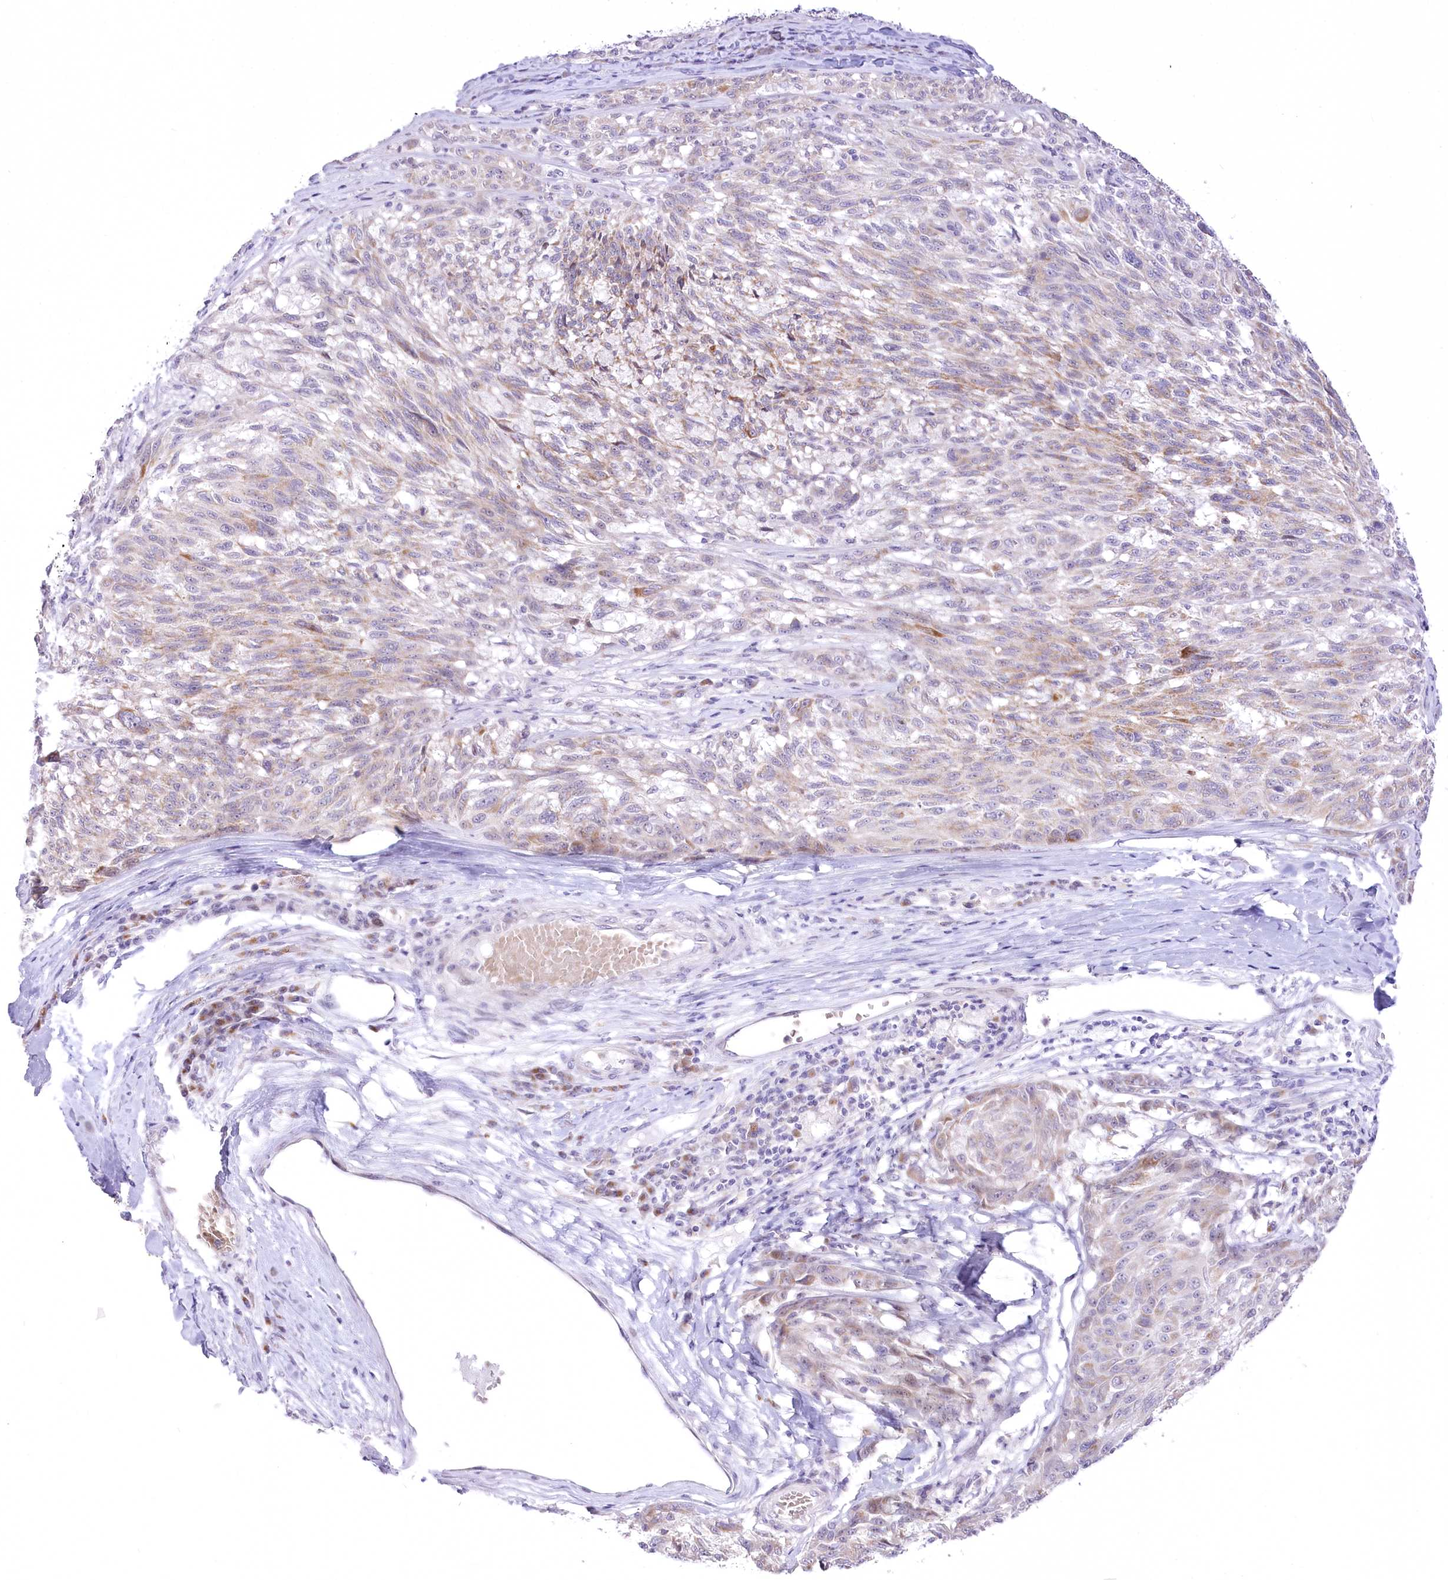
{"staining": {"intensity": "weak", "quantity": "<25%", "location": "cytoplasmic/membranous"}, "tissue": "melanoma", "cell_type": "Tumor cells", "image_type": "cancer", "snomed": [{"axis": "morphology", "description": "Malignant melanoma, NOS"}, {"axis": "topography", "description": "Skin"}], "caption": "This is an immunohistochemistry (IHC) photomicrograph of malignant melanoma. There is no positivity in tumor cells.", "gene": "BEND7", "patient": {"sex": "male", "age": 53}}